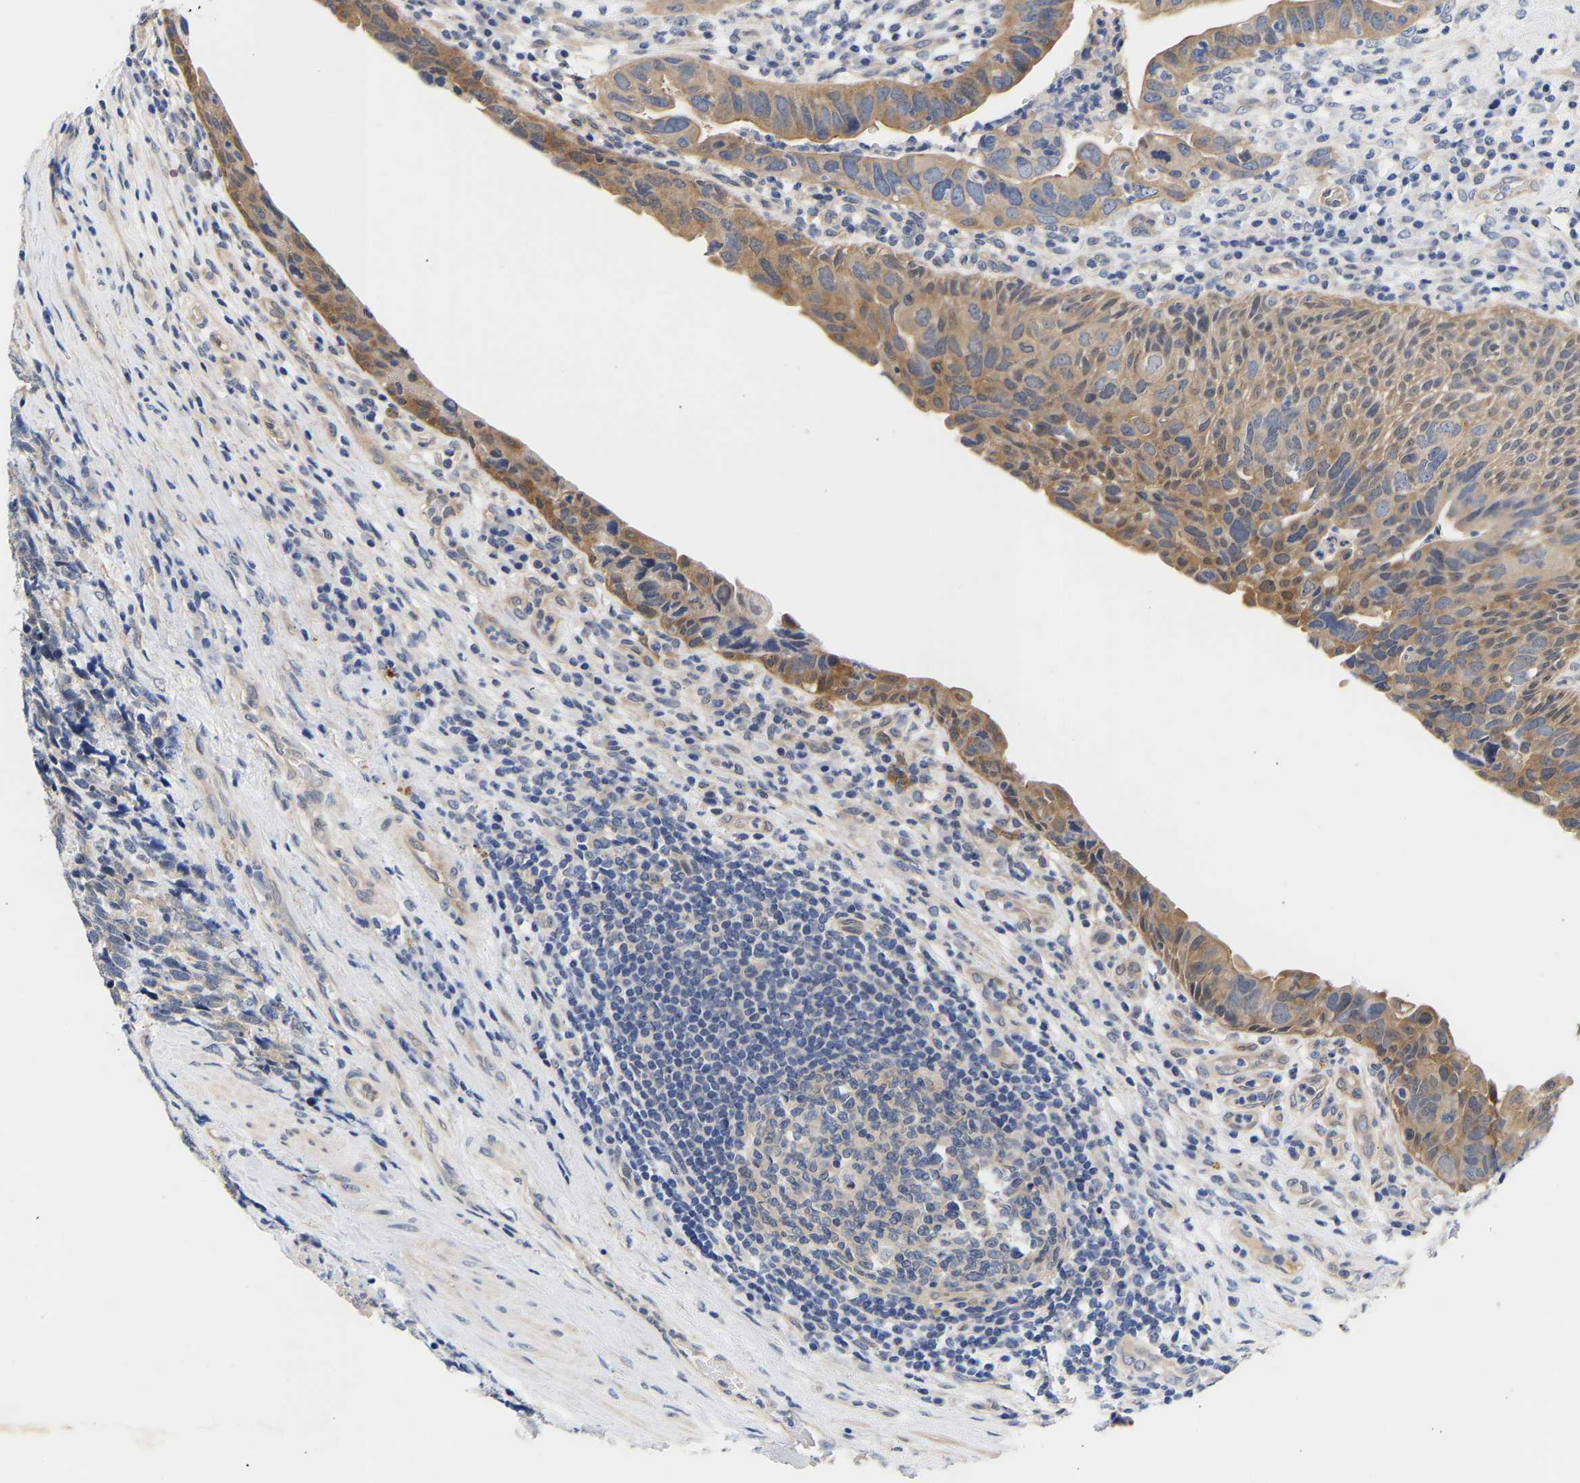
{"staining": {"intensity": "moderate", "quantity": ">75%", "location": "cytoplasmic/membranous"}, "tissue": "urothelial cancer", "cell_type": "Tumor cells", "image_type": "cancer", "snomed": [{"axis": "morphology", "description": "Urothelial carcinoma, High grade"}, {"axis": "topography", "description": "Urinary bladder"}], "caption": "Tumor cells reveal moderate cytoplasmic/membranous positivity in approximately >75% of cells in urothelial cancer. (DAB IHC with brightfield microscopy, high magnification).", "gene": "CCDC6", "patient": {"sex": "female", "age": 82}}